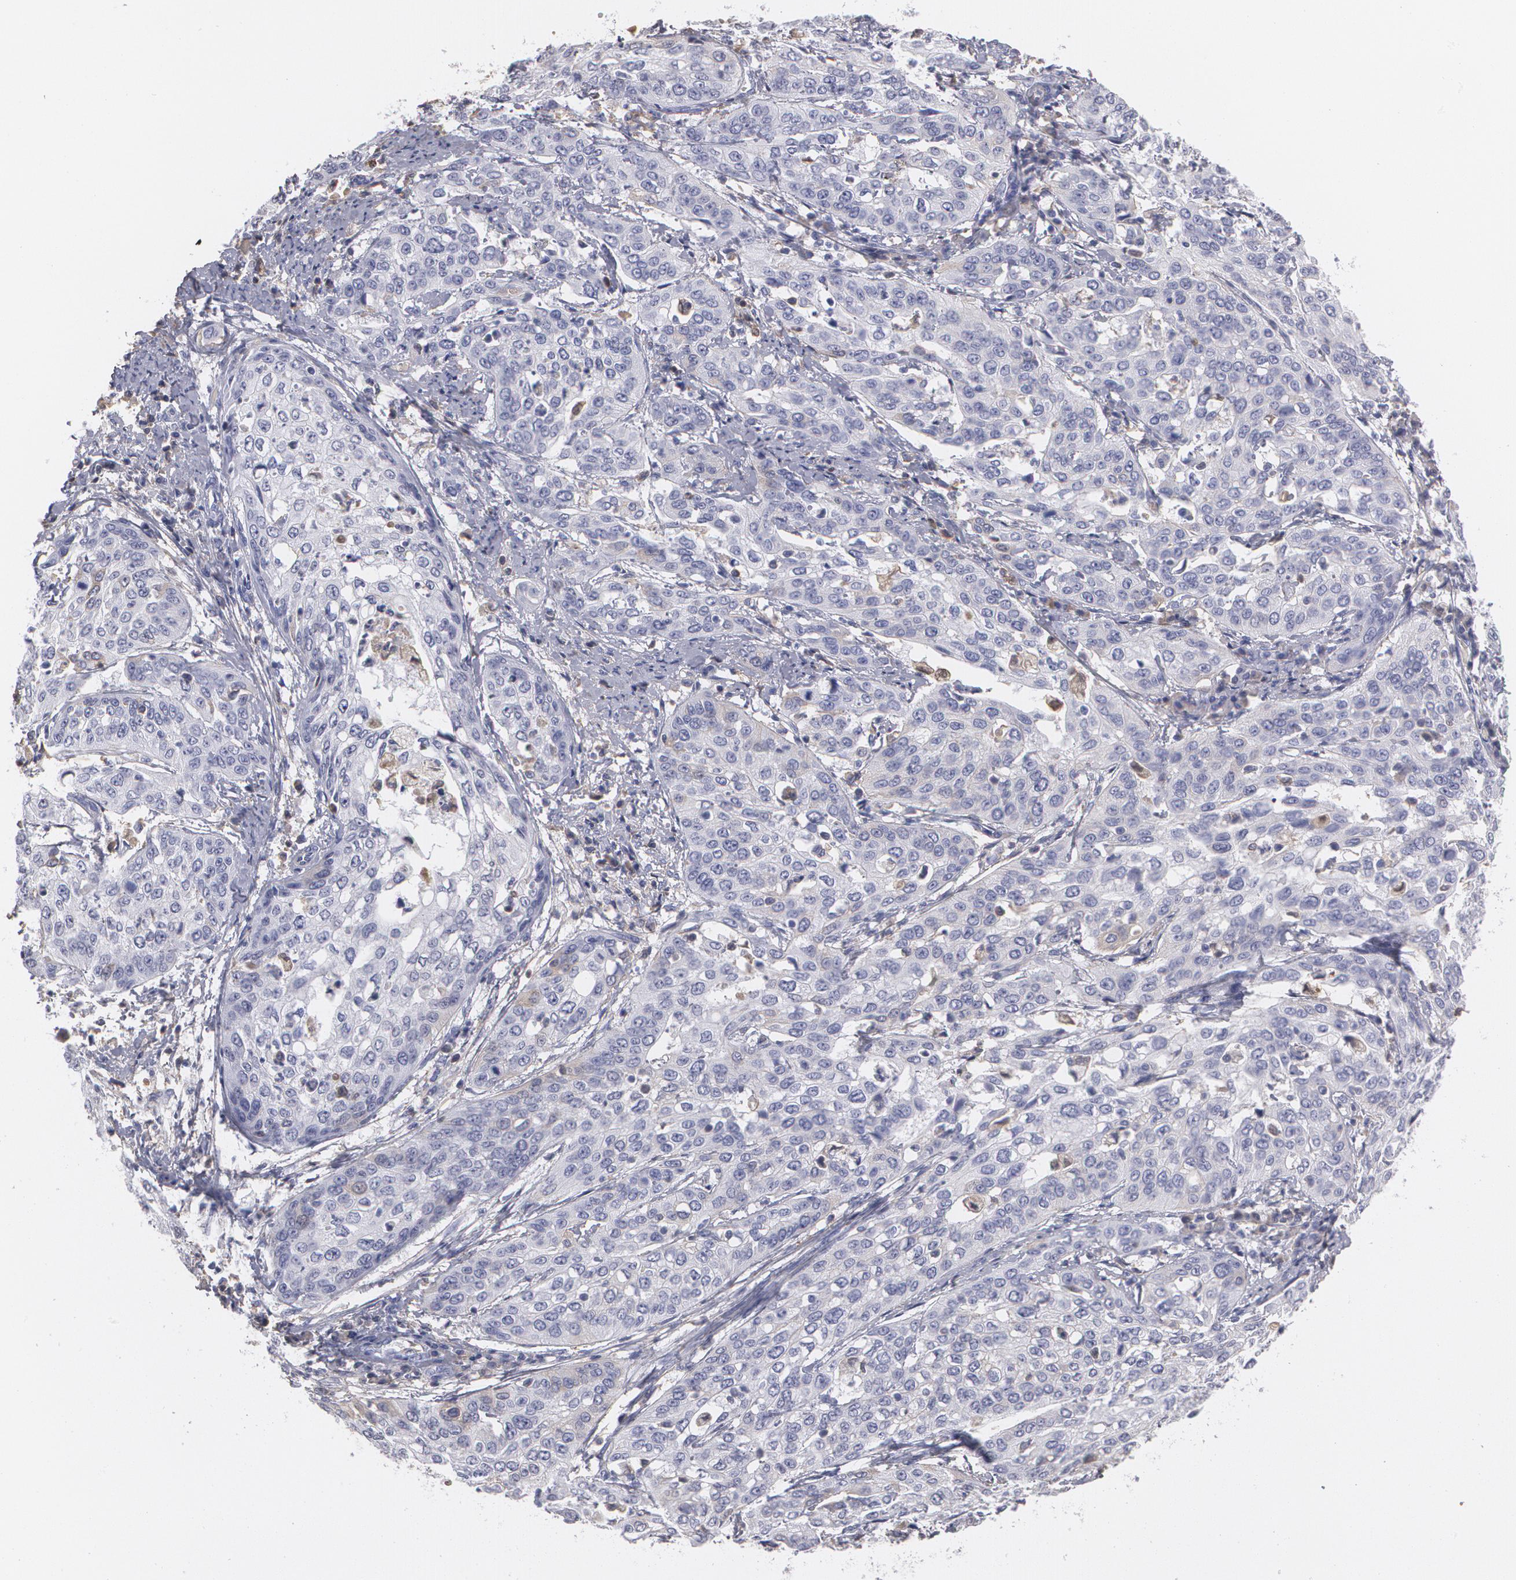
{"staining": {"intensity": "negative", "quantity": "none", "location": "none"}, "tissue": "cervical cancer", "cell_type": "Tumor cells", "image_type": "cancer", "snomed": [{"axis": "morphology", "description": "Squamous cell carcinoma, NOS"}, {"axis": "topography", "description": "Cervix"}], "caption": "Histopathology image shows no protein positivity in tumor cells of cervical cancer tissue.", "gene": "SERPINA1", "patient": {"sex": "female", "age": 41}}